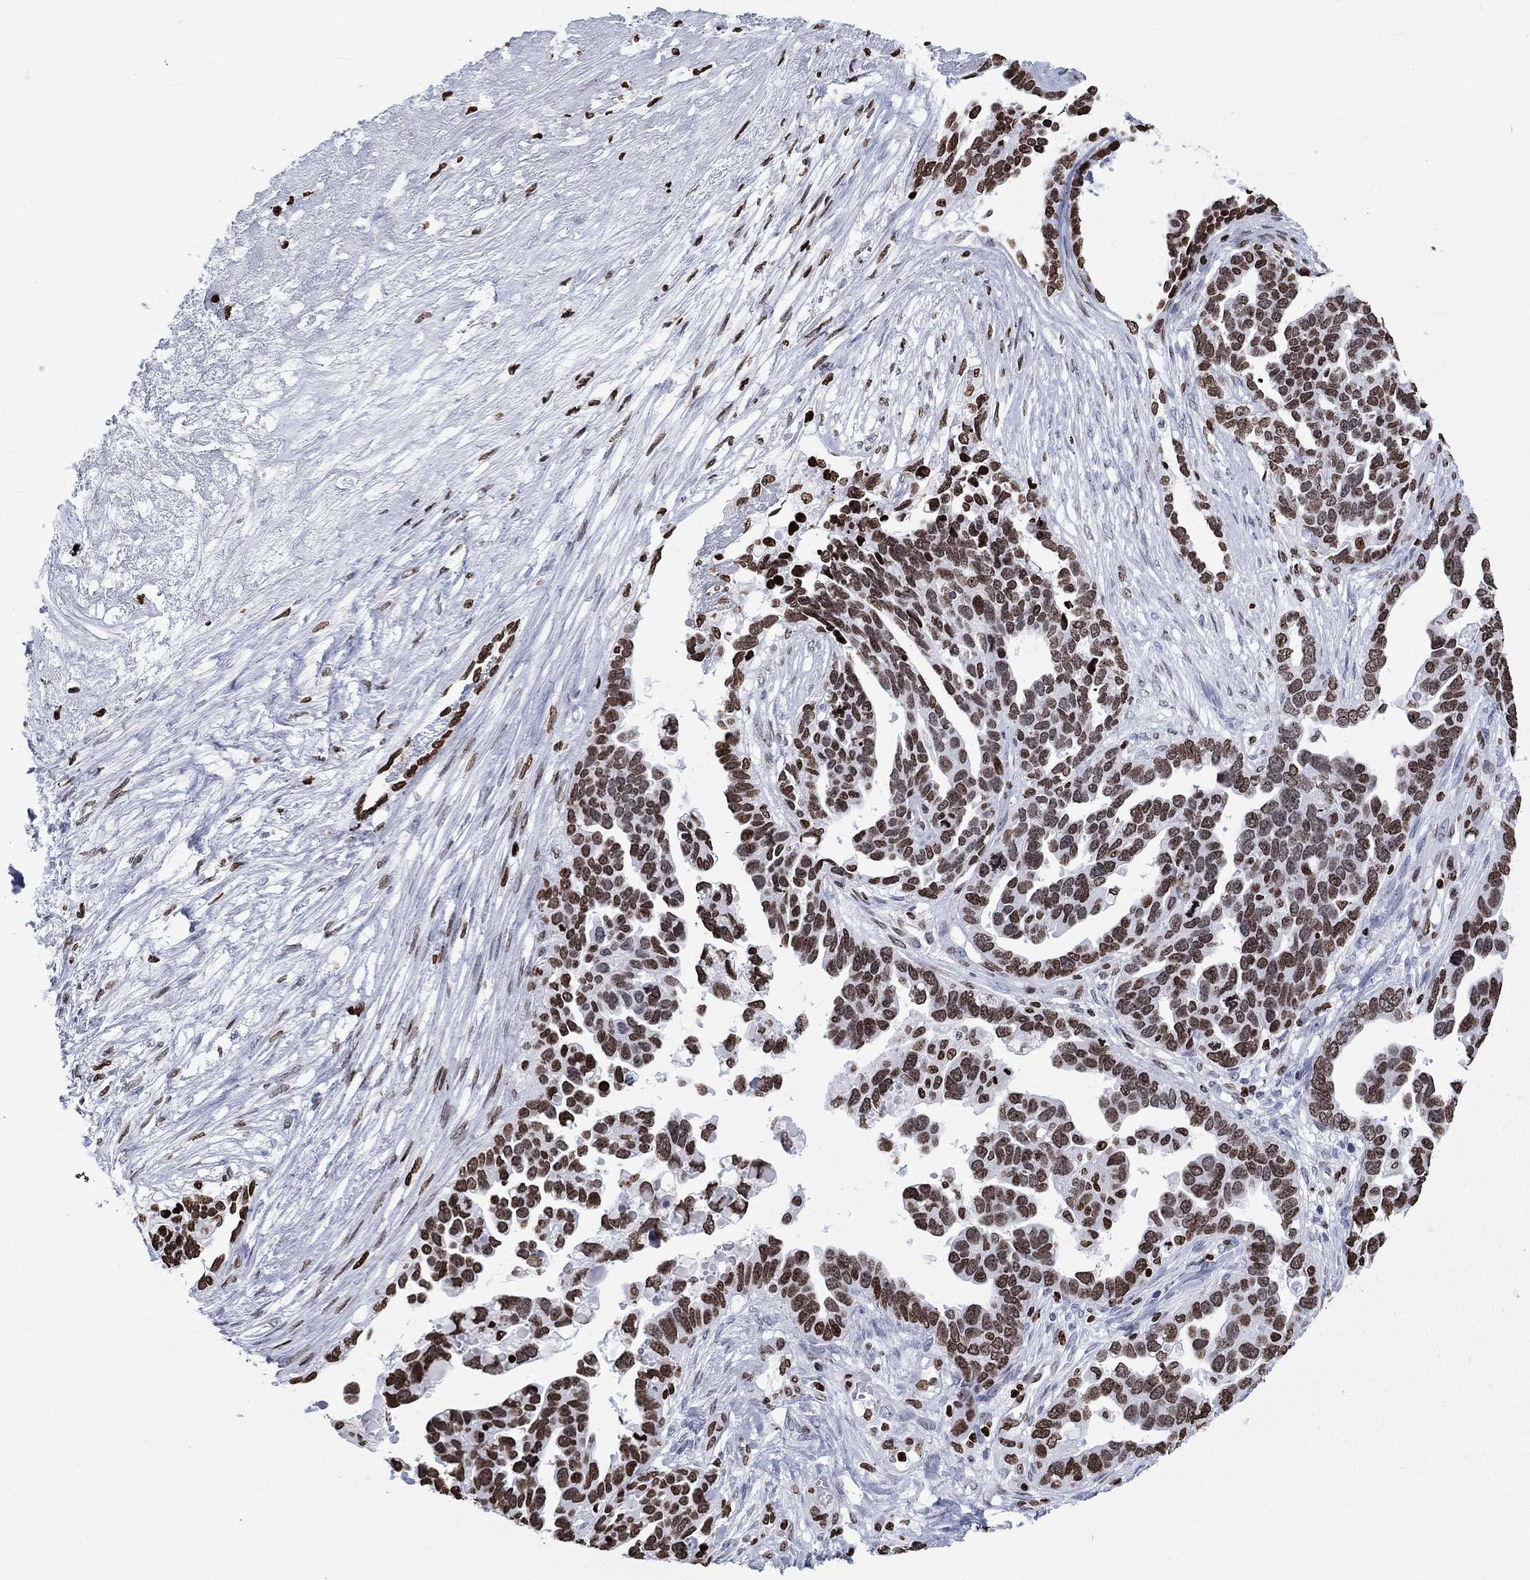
{"staining": {"intensity": "strong", "quantity": "25%-75%", "location": "nuclear"}, "tissue": "ovarian cancer", "cell_type": "Tumor cells", "image_type": "cancer", "snomed": [{"axis": "morphology", "description": "Cystadenocarcinoma, serous, NOS"}, {"axis": "topography", "description": "Ovary"}], "caption": "This is a micrograph of immunohistochemistry staining of ovarian serous cystadenocarcinoma, which shows strong staining in the nuclear of tumor cells.", "gene": "H1-5", "patient": {"sex": "female", "age": 54}}